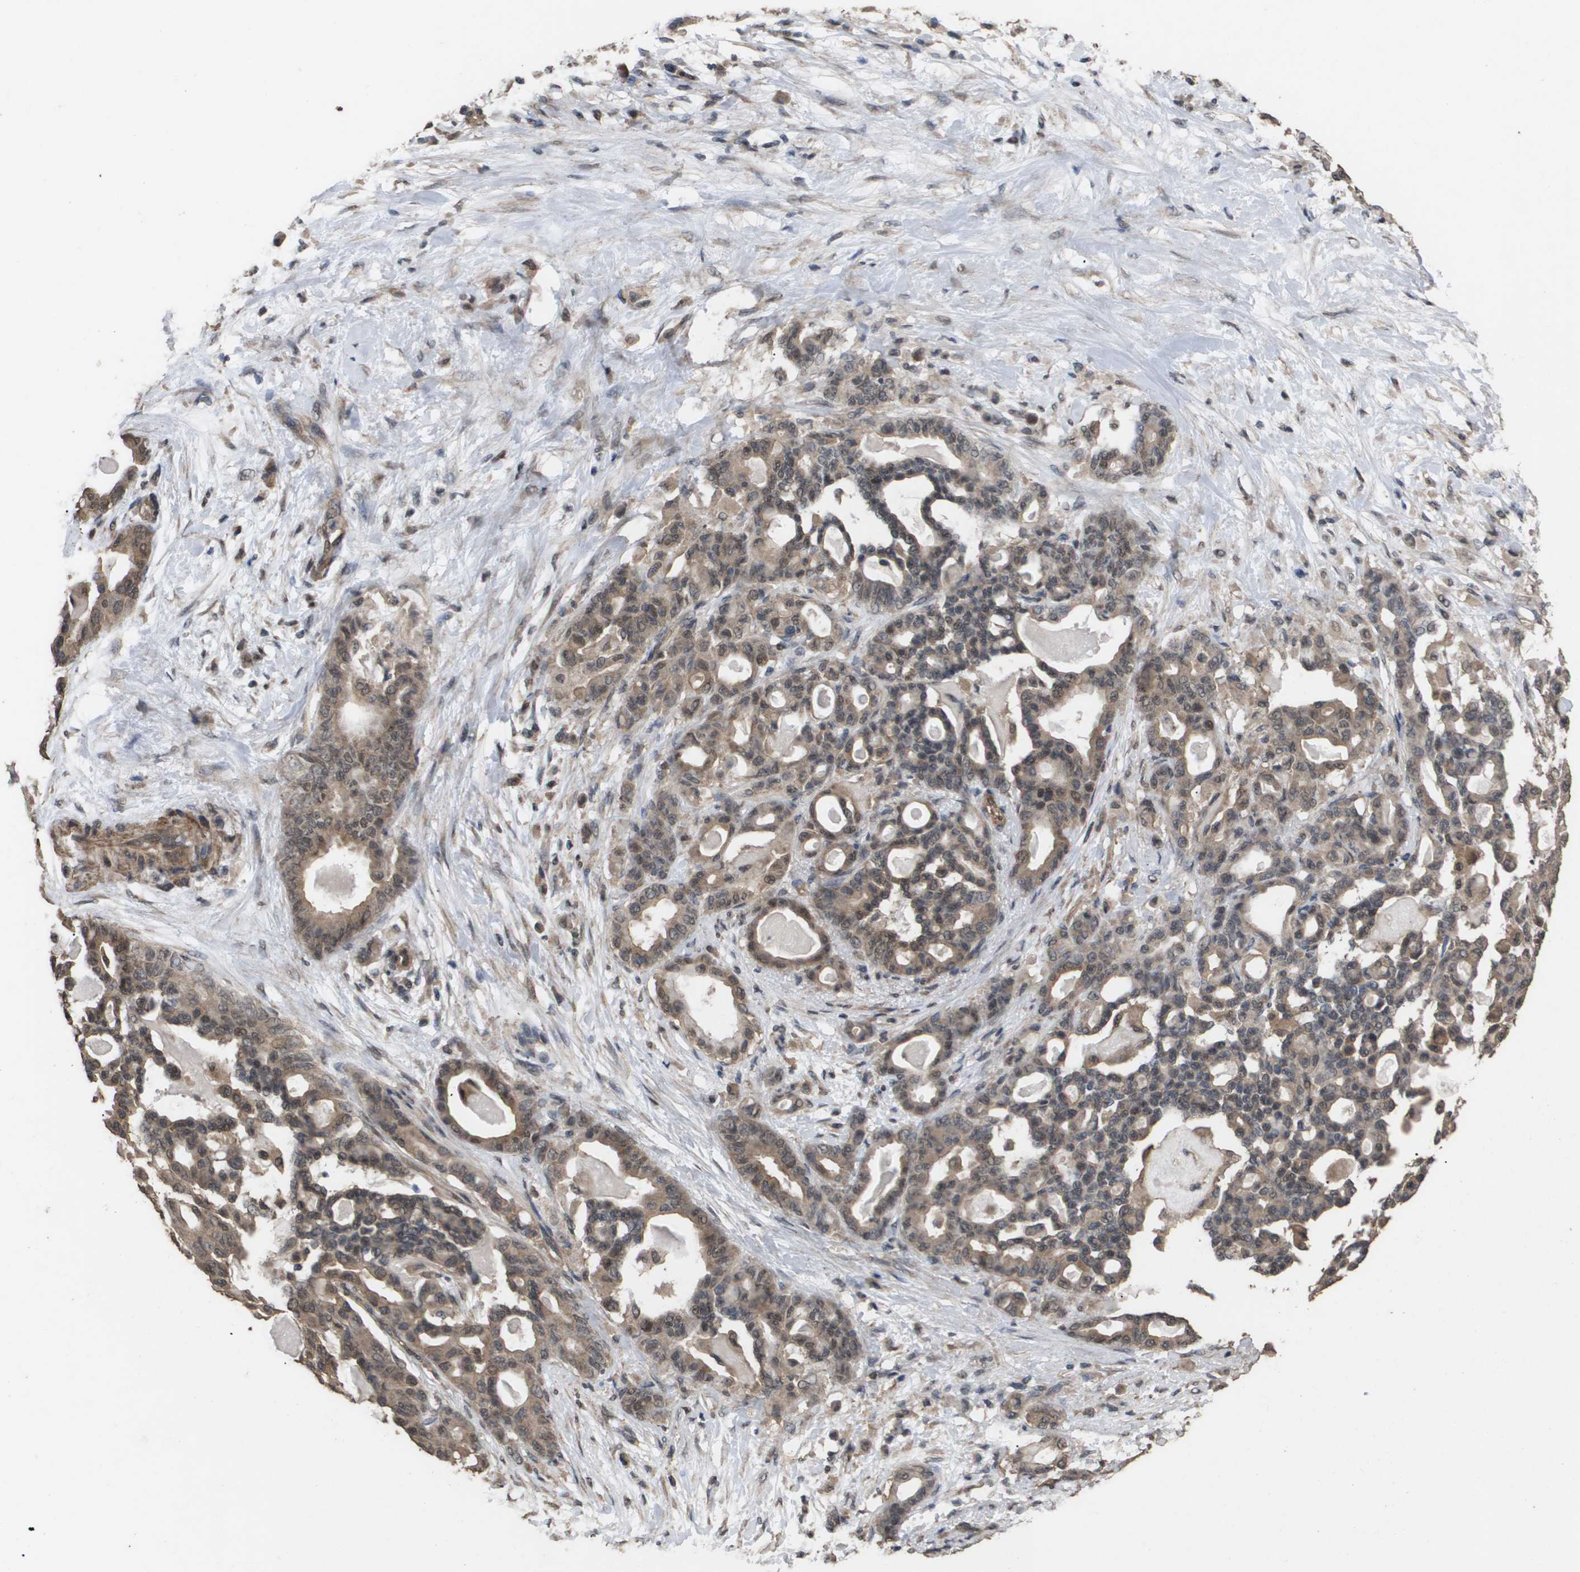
{"staining": {"intensity": "moderate", "quantity": ">75%", "location": "cytoplasmic/membranous"}, "tissue": "pancreatic cancer", "cell_type": "Tumor cells", "image_type": "cancer", "snomed": [{"axis": "morphology", "description": "Adenocarcinoma, NOS"}, {"axis": "topography", "description": "Pancreas"}], "caption": "Tumor cells demonstrate moderate cytoplasmic/membranous staining in about >75% of cells in adenocarcinoma (pancreatic). (DAB IHC with brightfield microscopy, high magnification).", "gene": "CUL5", "patient": {"sex": "male", "age": 63}}